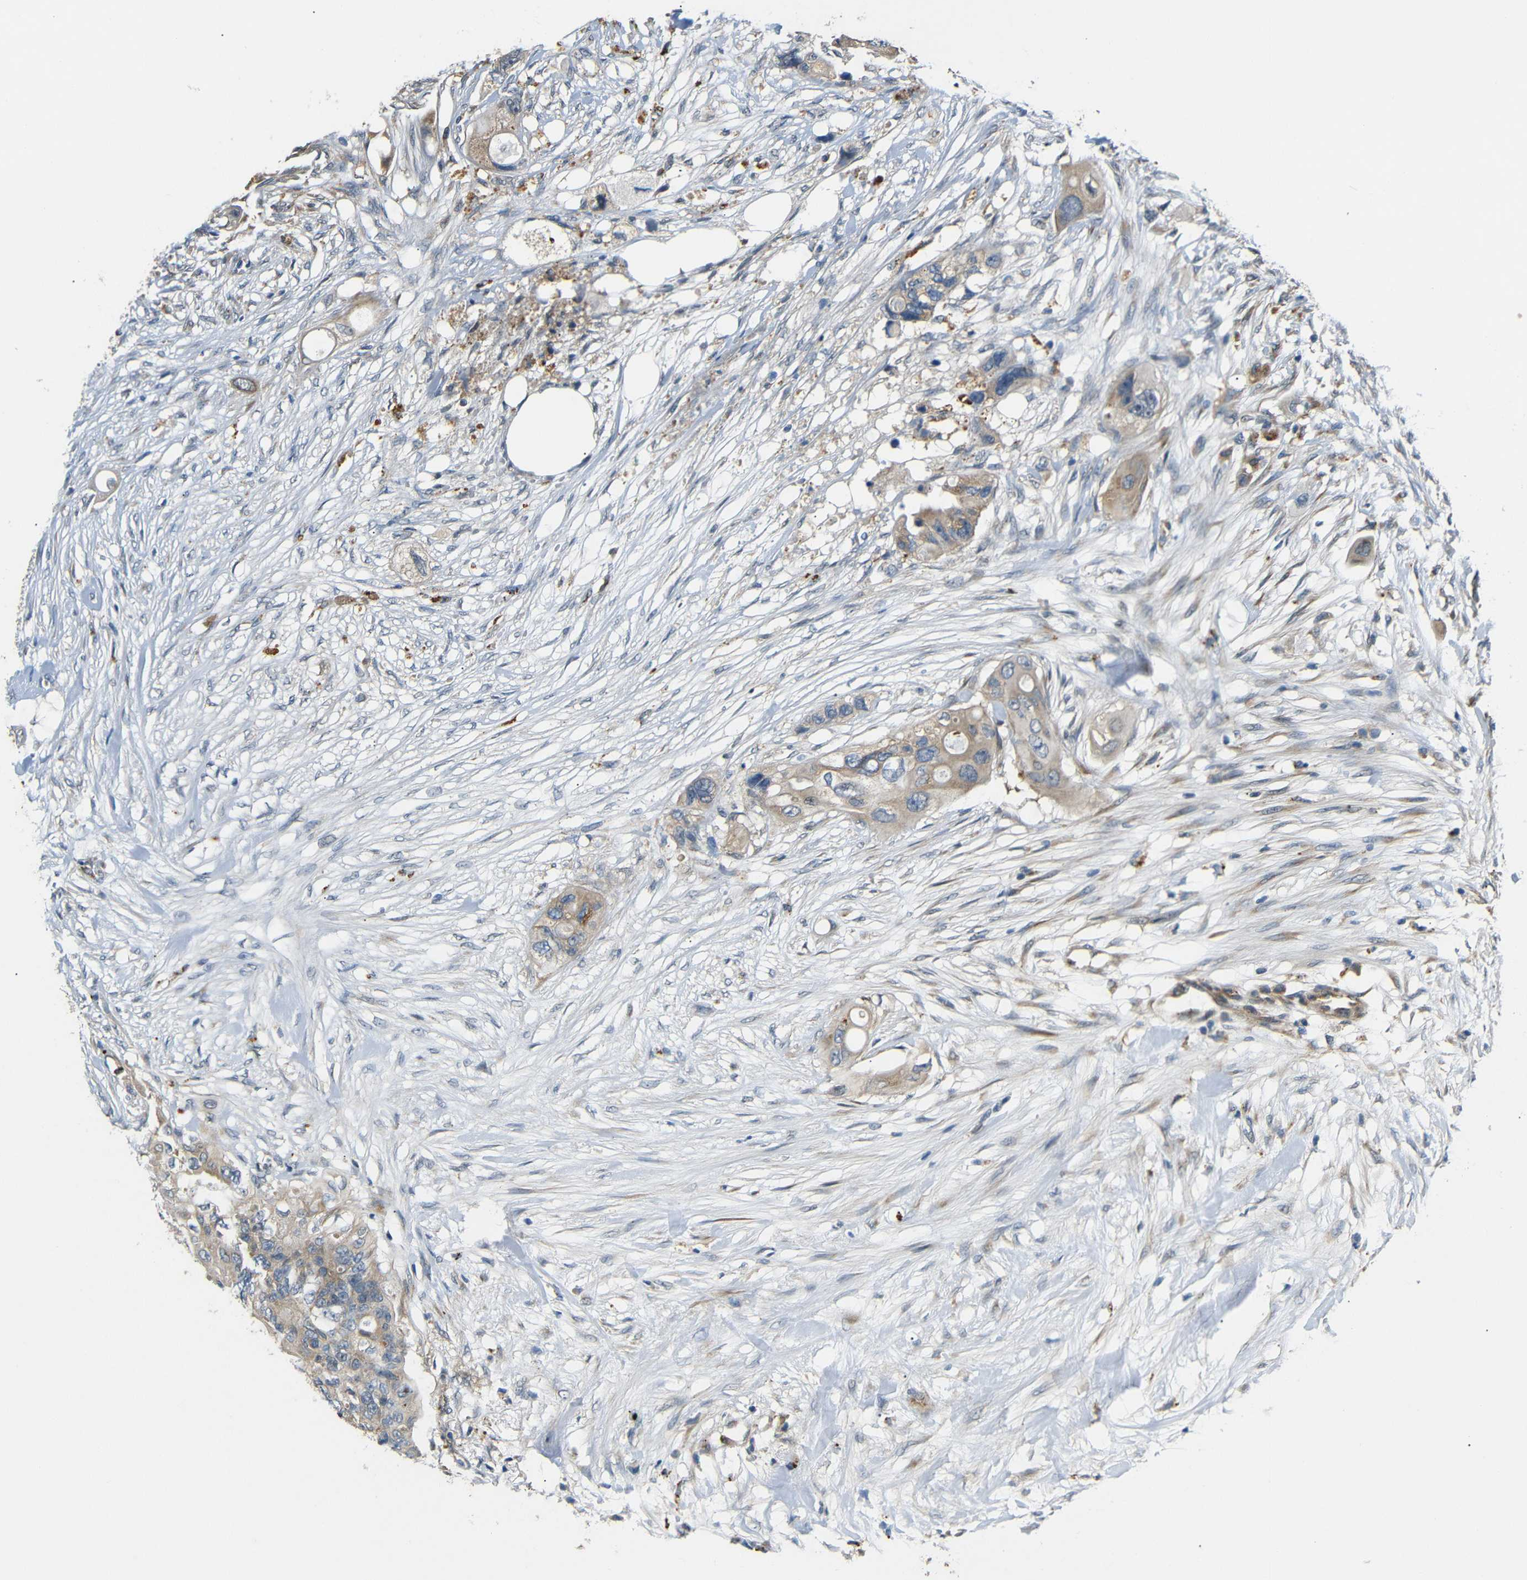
{"staining": {"intensity": "weak", "quantity": ">75%", "location": "cytoplasmic/membranous"}, "tissue": "colorectal cancer", "cell_type": "Tumor cells", "image_type": "cancer", "snomed": [{"axis": "morphology", "description": "Adenocarcinoma, NOS"}, {"axis": "topography", "description": "Colon"}], "caption": "Colorectal cancer tissue shows weak cytoplasmic/membranous positivity in approximately >75% of tumor cells", "gene": "ATP7A", "patient": {"sex": "female", "age": 57}}